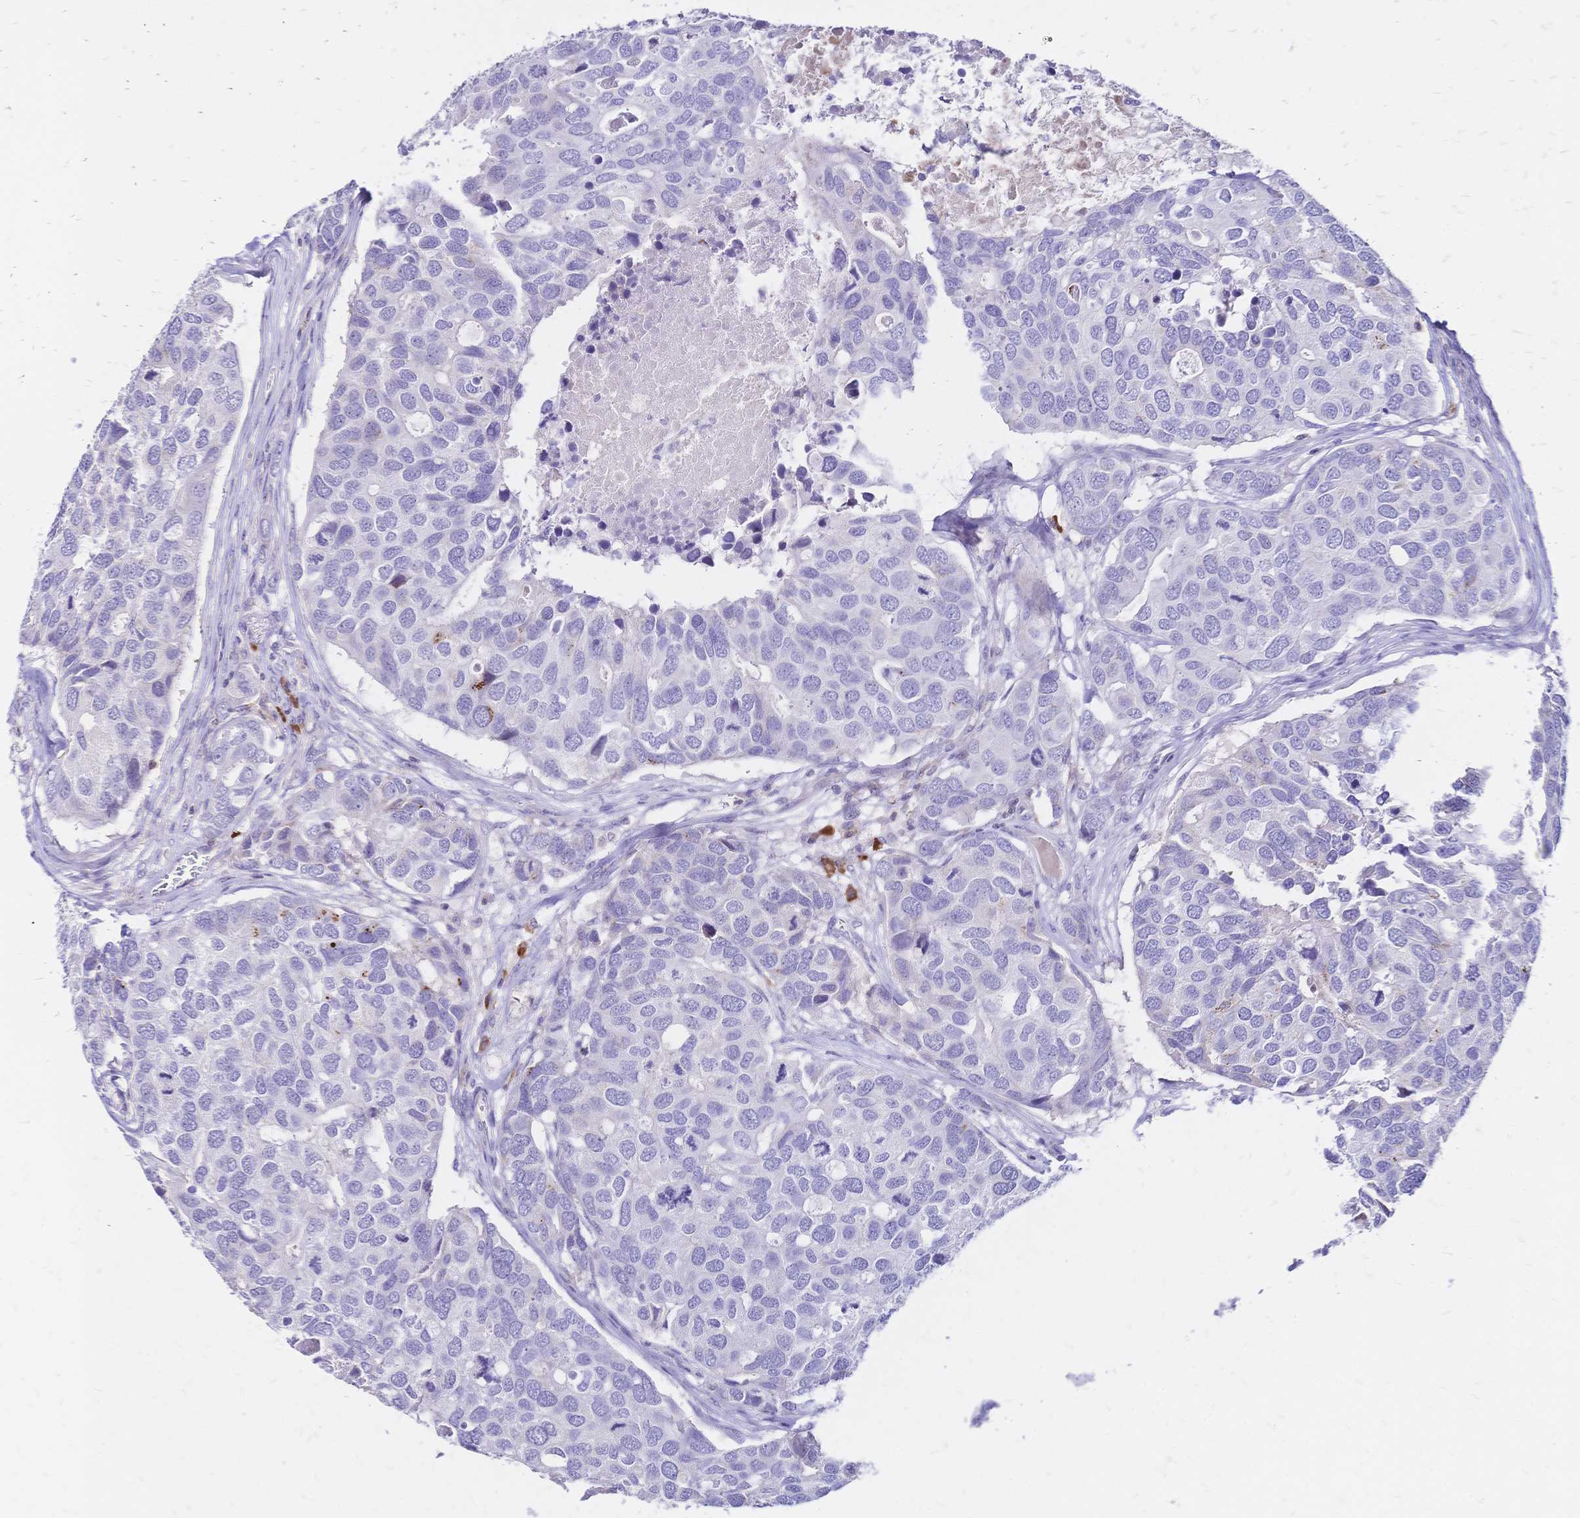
{"staining": {"intensity": "negative", "quantity": "none", "location": "none"}, "tissue": "breast cancer", "cell_type": "Tumor cells", "image_type": "cancer", "snomed": [{"axis": "morphology", "description": "Duct carcinoma"}, {"axis": "topography", "description": "Breast"}], "caption": "DAB immunohistochemical staining of human breast infiltrating ductal carcinoma displays no significant staining in tumor cells. Nuclei are stained in blue.", "gene": "IL2RA", "patient": {"sex": "female", "age": 83}}